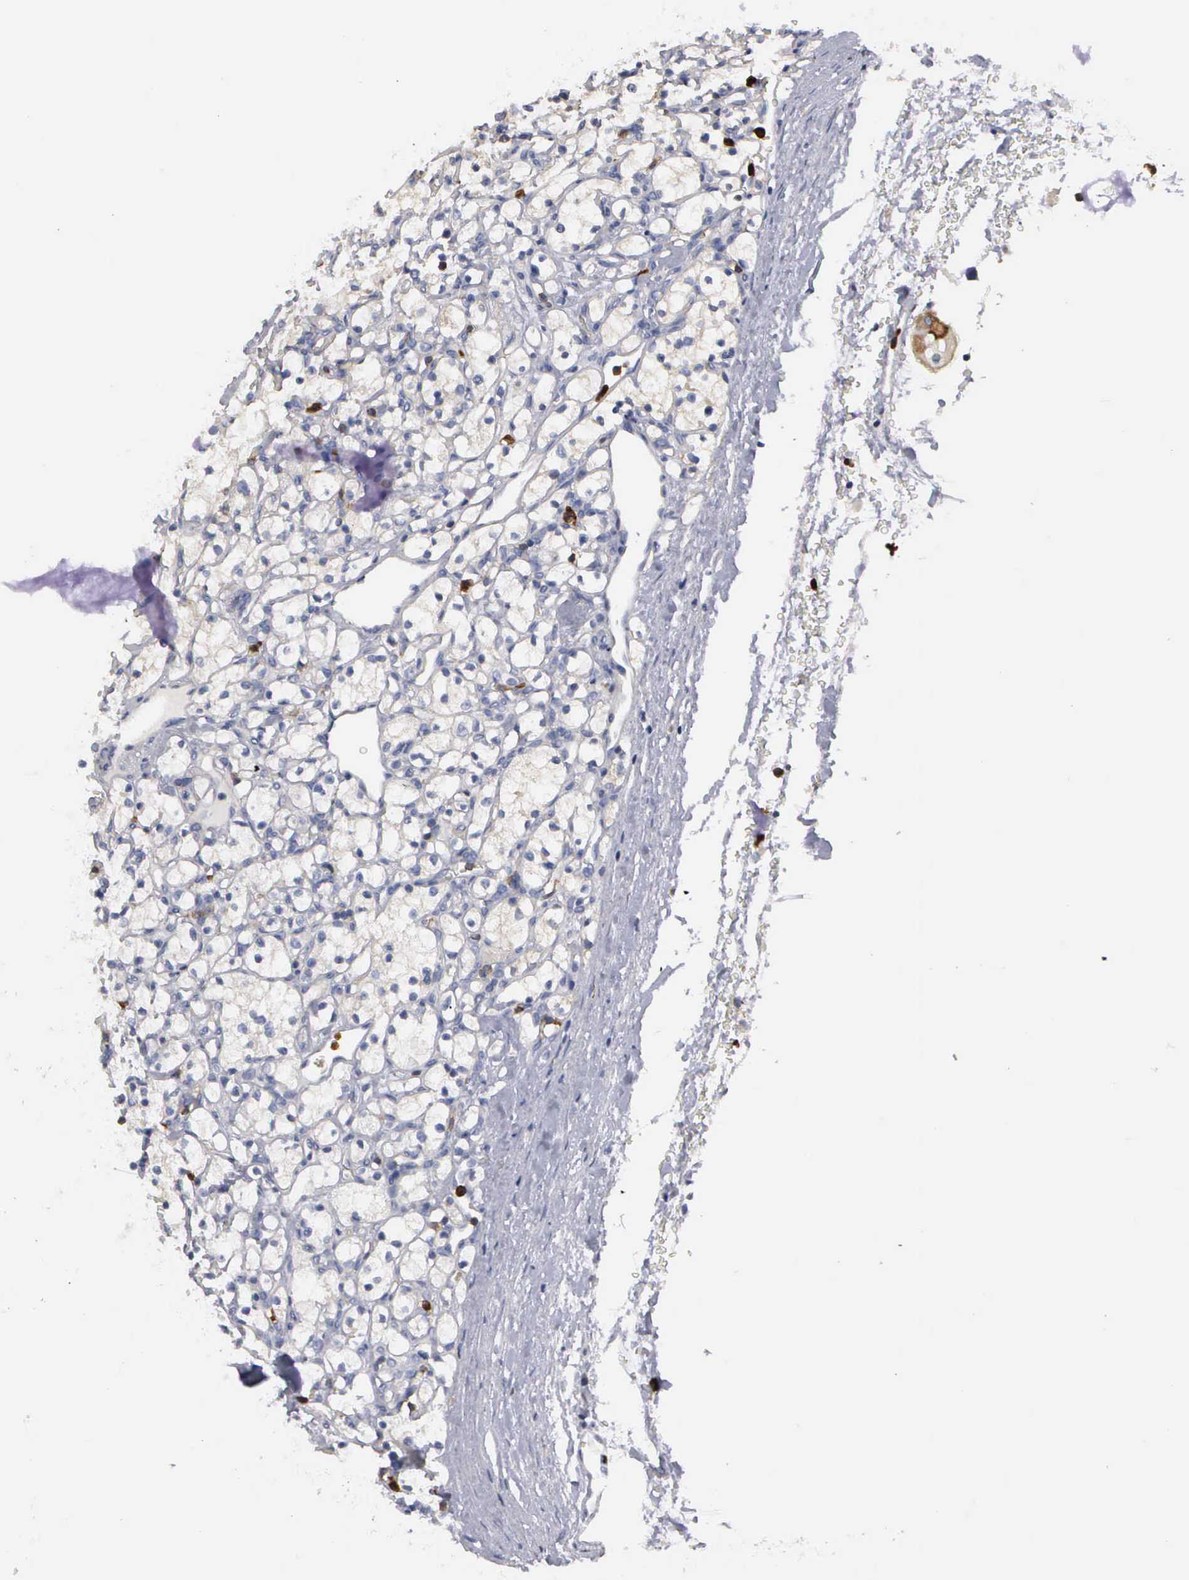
{"staining": {"intensity": "negative", "quantity": "none", "location": "none"}, "tissue": "renal cancer", "cell_type": "Tumor cells", "image_type": "cancer", "snomed": [{"axis": "morphology", "description": "Adenocarcinoma, NOS"}, {"axis": "topography", "description": "Kidney"}], "caption": "Micrograph shows no protein staining in tumor cells of adenocarcinoma (renal) tissue.", "gene": "G6PD", "patient": {"sex": "female", "age": 83}}